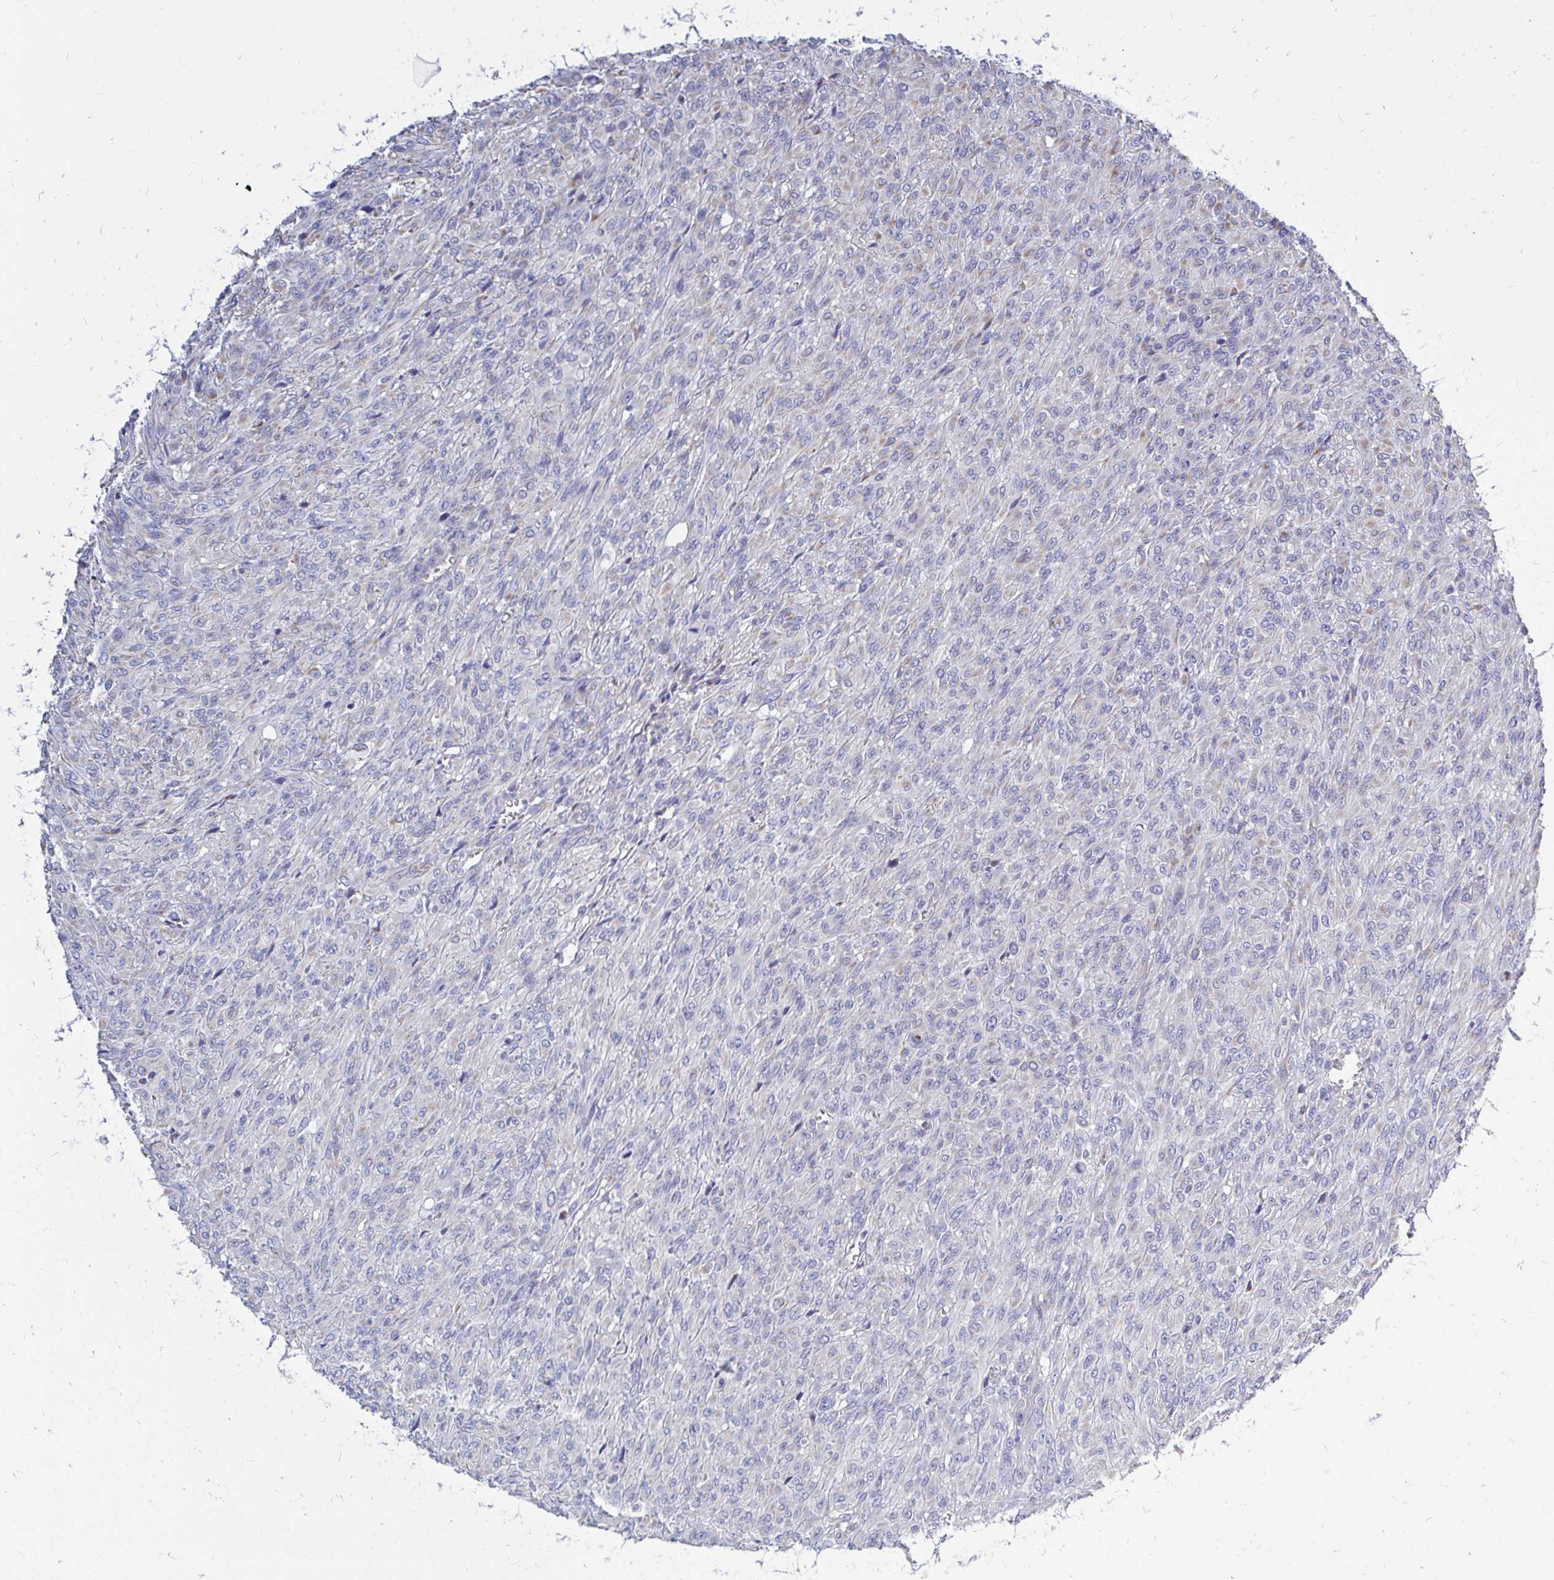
{"staining": {"intensity": "negative", "quantity": "none", "location": "none"}, "tissue": "renal cancer", "cell_type": "Tumor cells", "image_type": "cancer", "snomed": [{"axis": "morphology", "description": "Adenocarcinoma, NOS"}, {"axis": "topography", "description": "Kidney"}], "caption": "Immunohistochemistry (IHC) photomicrograph of neoplastic tissue: adenocarcinoma (renal) stained with DAB (3,3'-diaminobenzidine) demonstrates no significant protein positivity in tumor cells.", "gene": "OR10R2", "patient": {"sex": "male", "age": 58}}